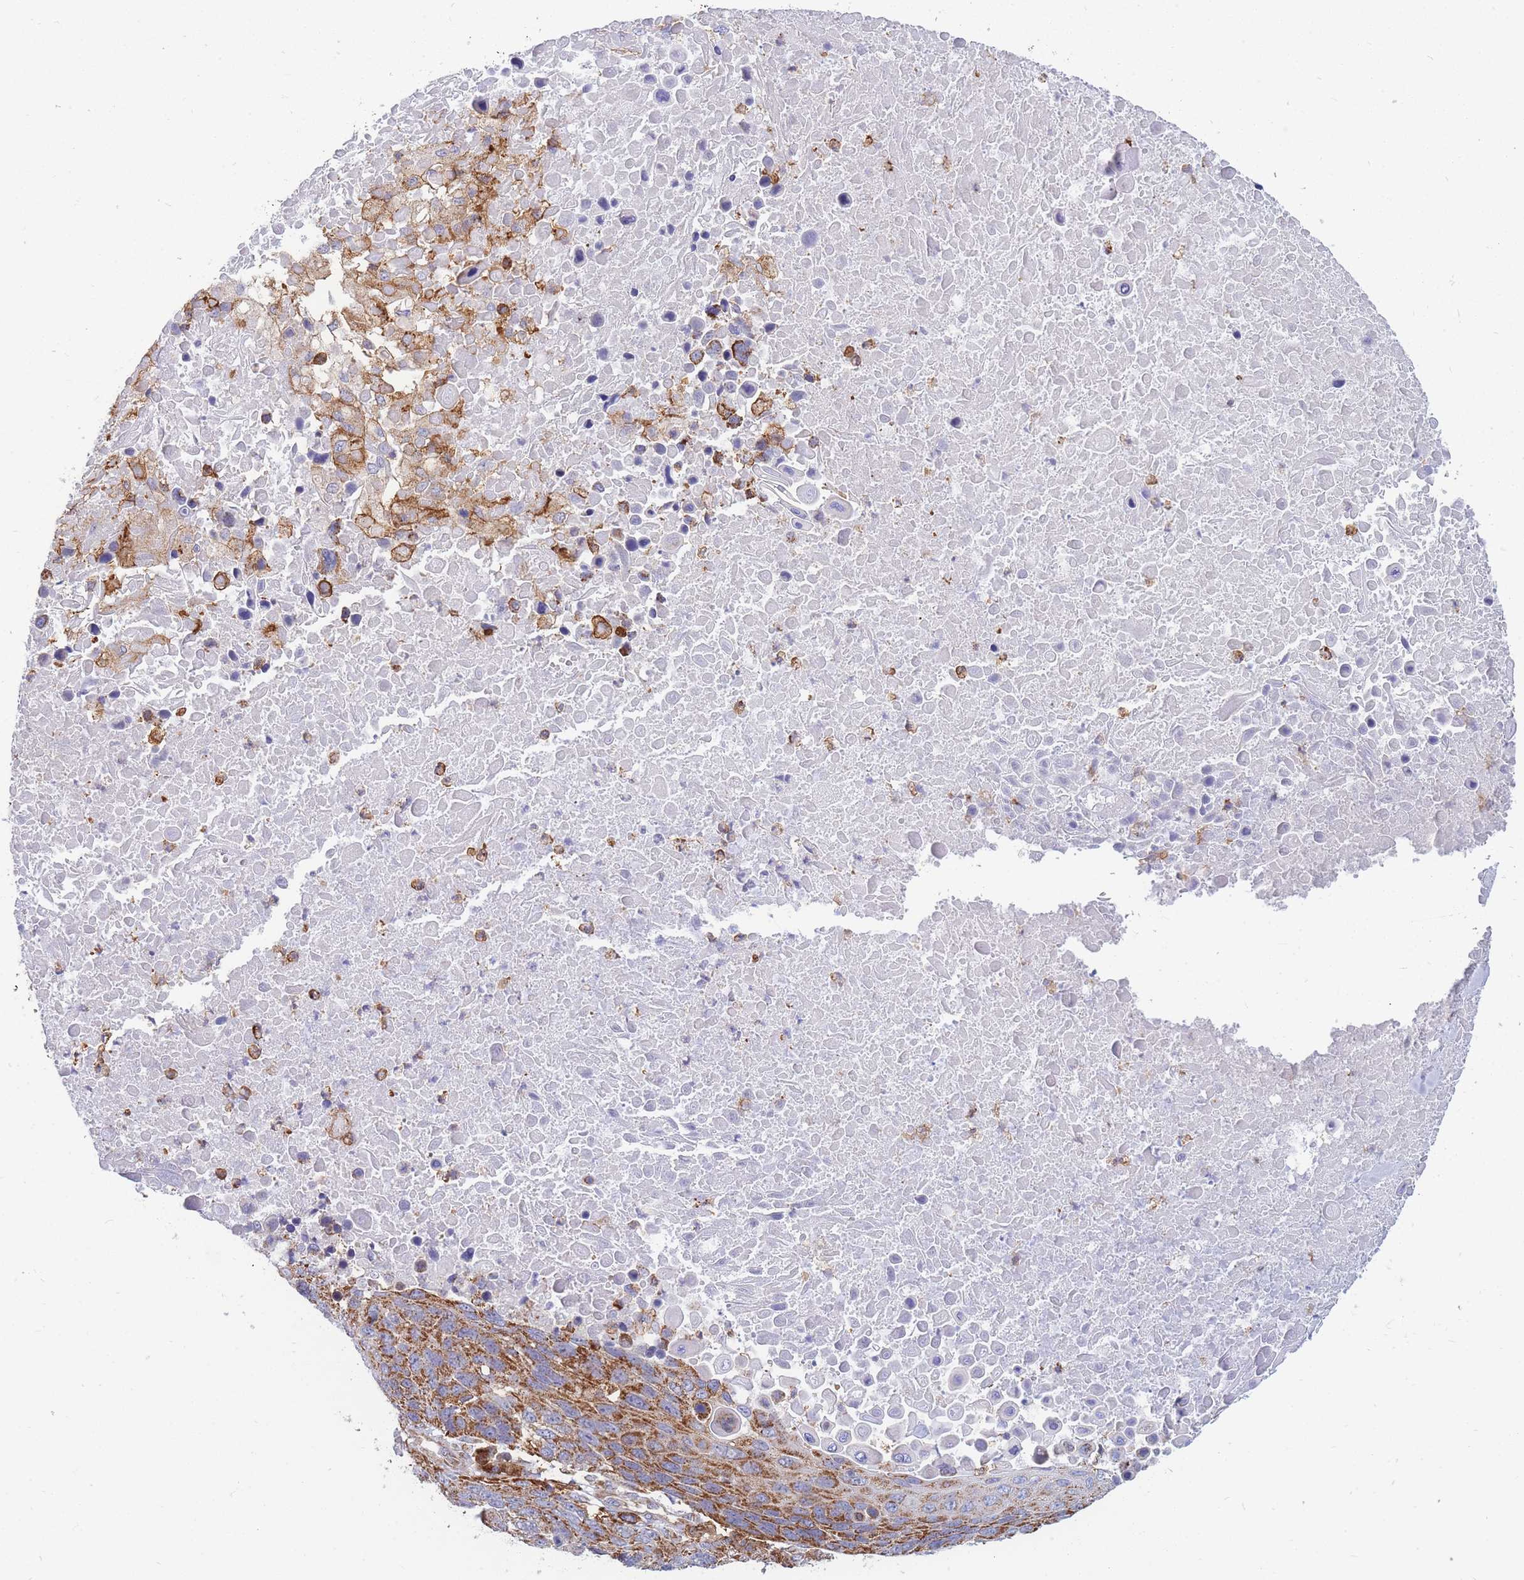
{"staining": {"intensity": "moderate", "quantity": ">75%", "location": "cytoplasmic/membranous"}, "tissue": "lung cancer", "cell_type": "Tumor cells", "image_type": "cancer", "snomed": [{"axis": "morphology", "description": "Normal tissue, NOS"}, {"axis": "morphology", "description": "Squamous cell carcinoma, NOS"}, {"axis": "topography", "description": "Lymph node"}, {"axis": "topography", "description": "Lung"}], "caption": "DAB (3,3'-diaminobenzidine) immunohistochemical staining of lung squamous cell carcinoma exhibits moderate cytoplasmic/membranous protein staining in about >75% of tumor cells.", "gene": "MRPL54", "patient": {"sex": "male", "age": 66}}